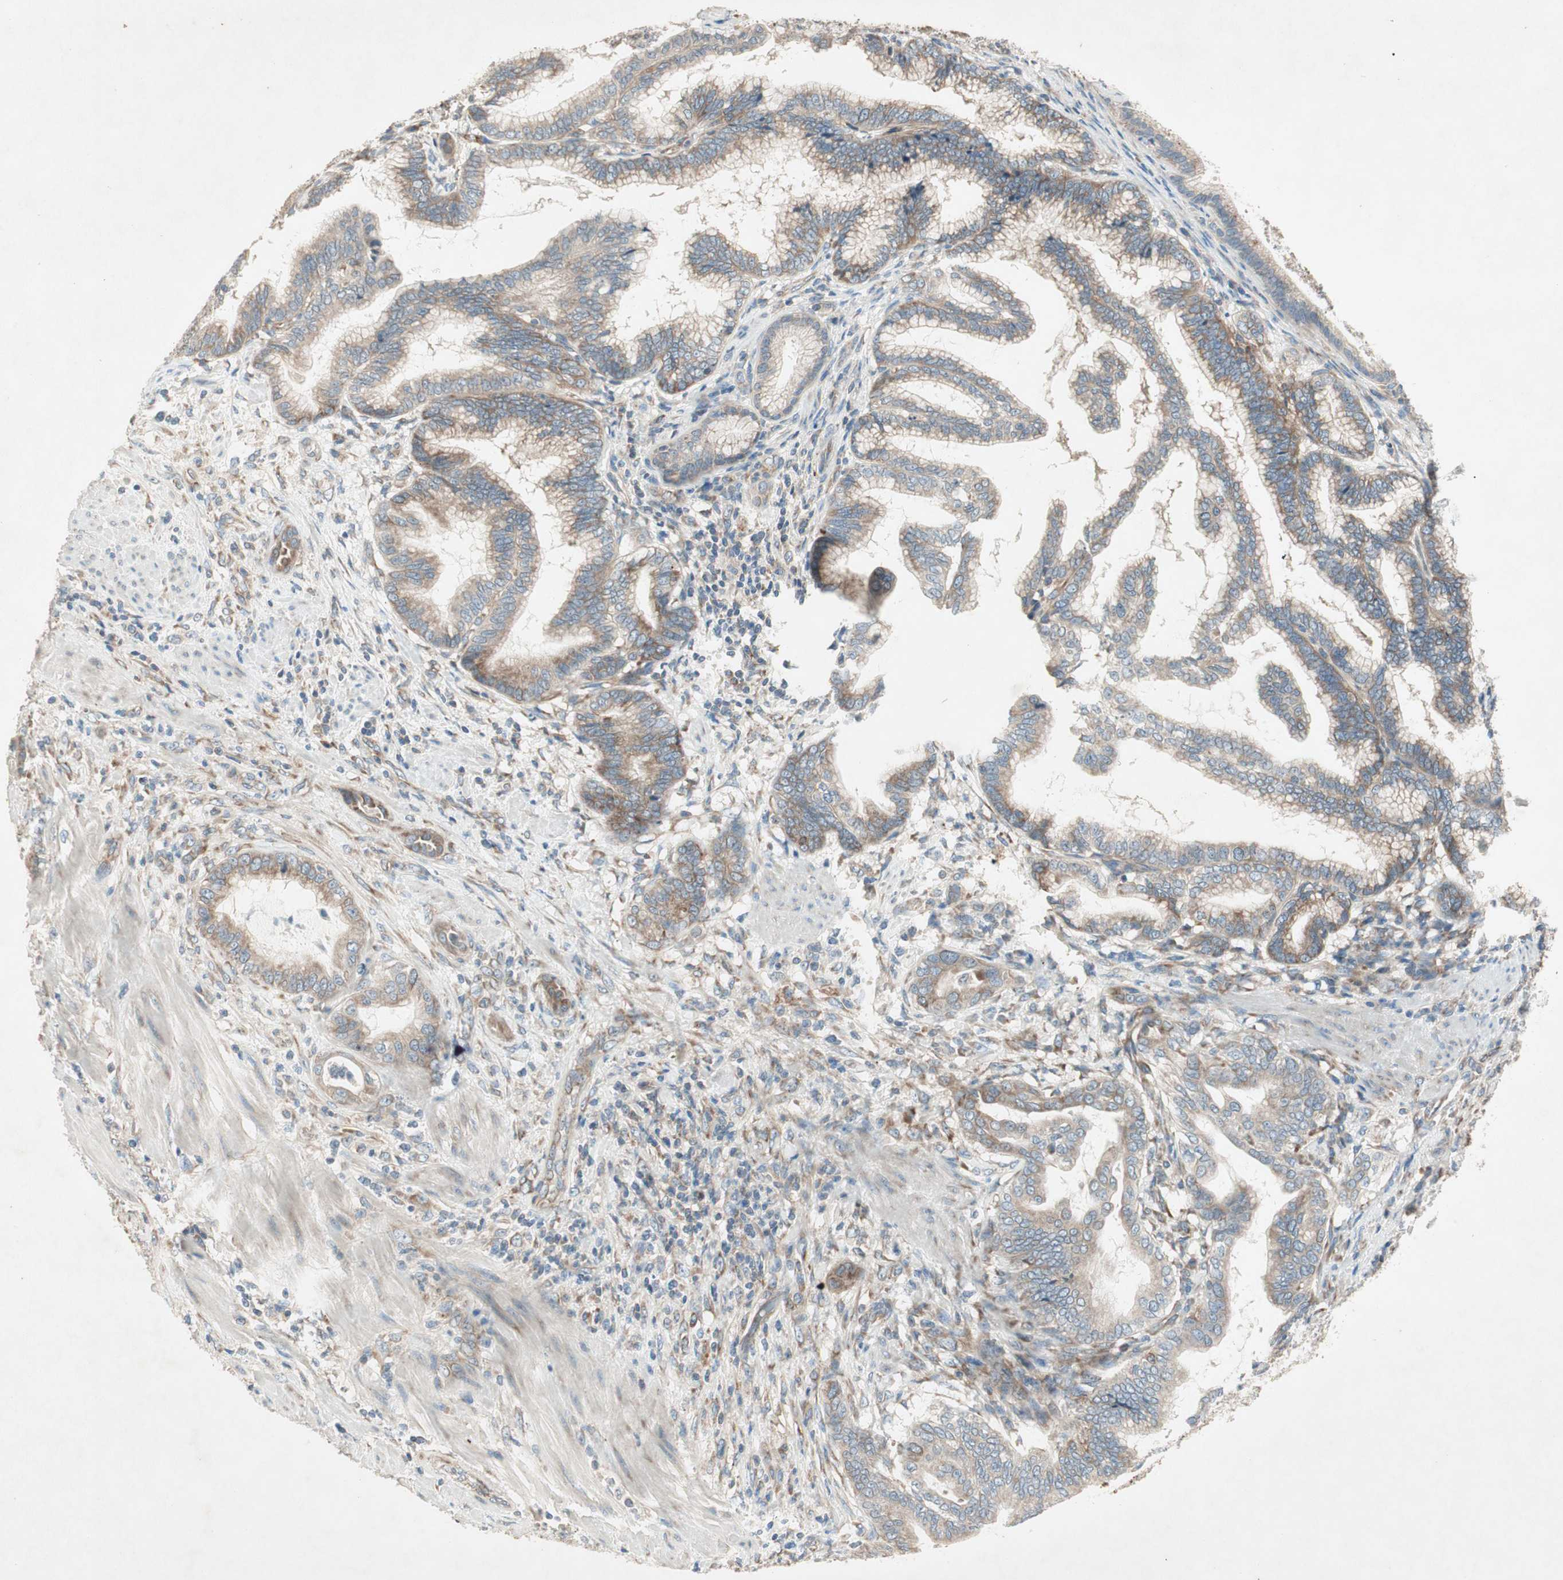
{"staining": {"intensity": "moderate", "quantity": ">75%", "location": "cytoplasmic/membranous"}, "tissue": "pancreatic cancer", "cell_type": "Tumor cells", "image_type": "cancer", "snomed": [{"axis": "morphology", "description": "Adenocarcinoma, NOS"}, {"axis": "topography", "description": "Pancreas"}], "caption": "Tumor cells display medium levels of moderate cytoplasmic/membranous staining in approximately >75% of cells in pancreatic adenocarcinoma. (IHC, brightfield microscopy, high magnification).", "gene": "RPL23", "patient": {"sex": "female", "age": 64}}